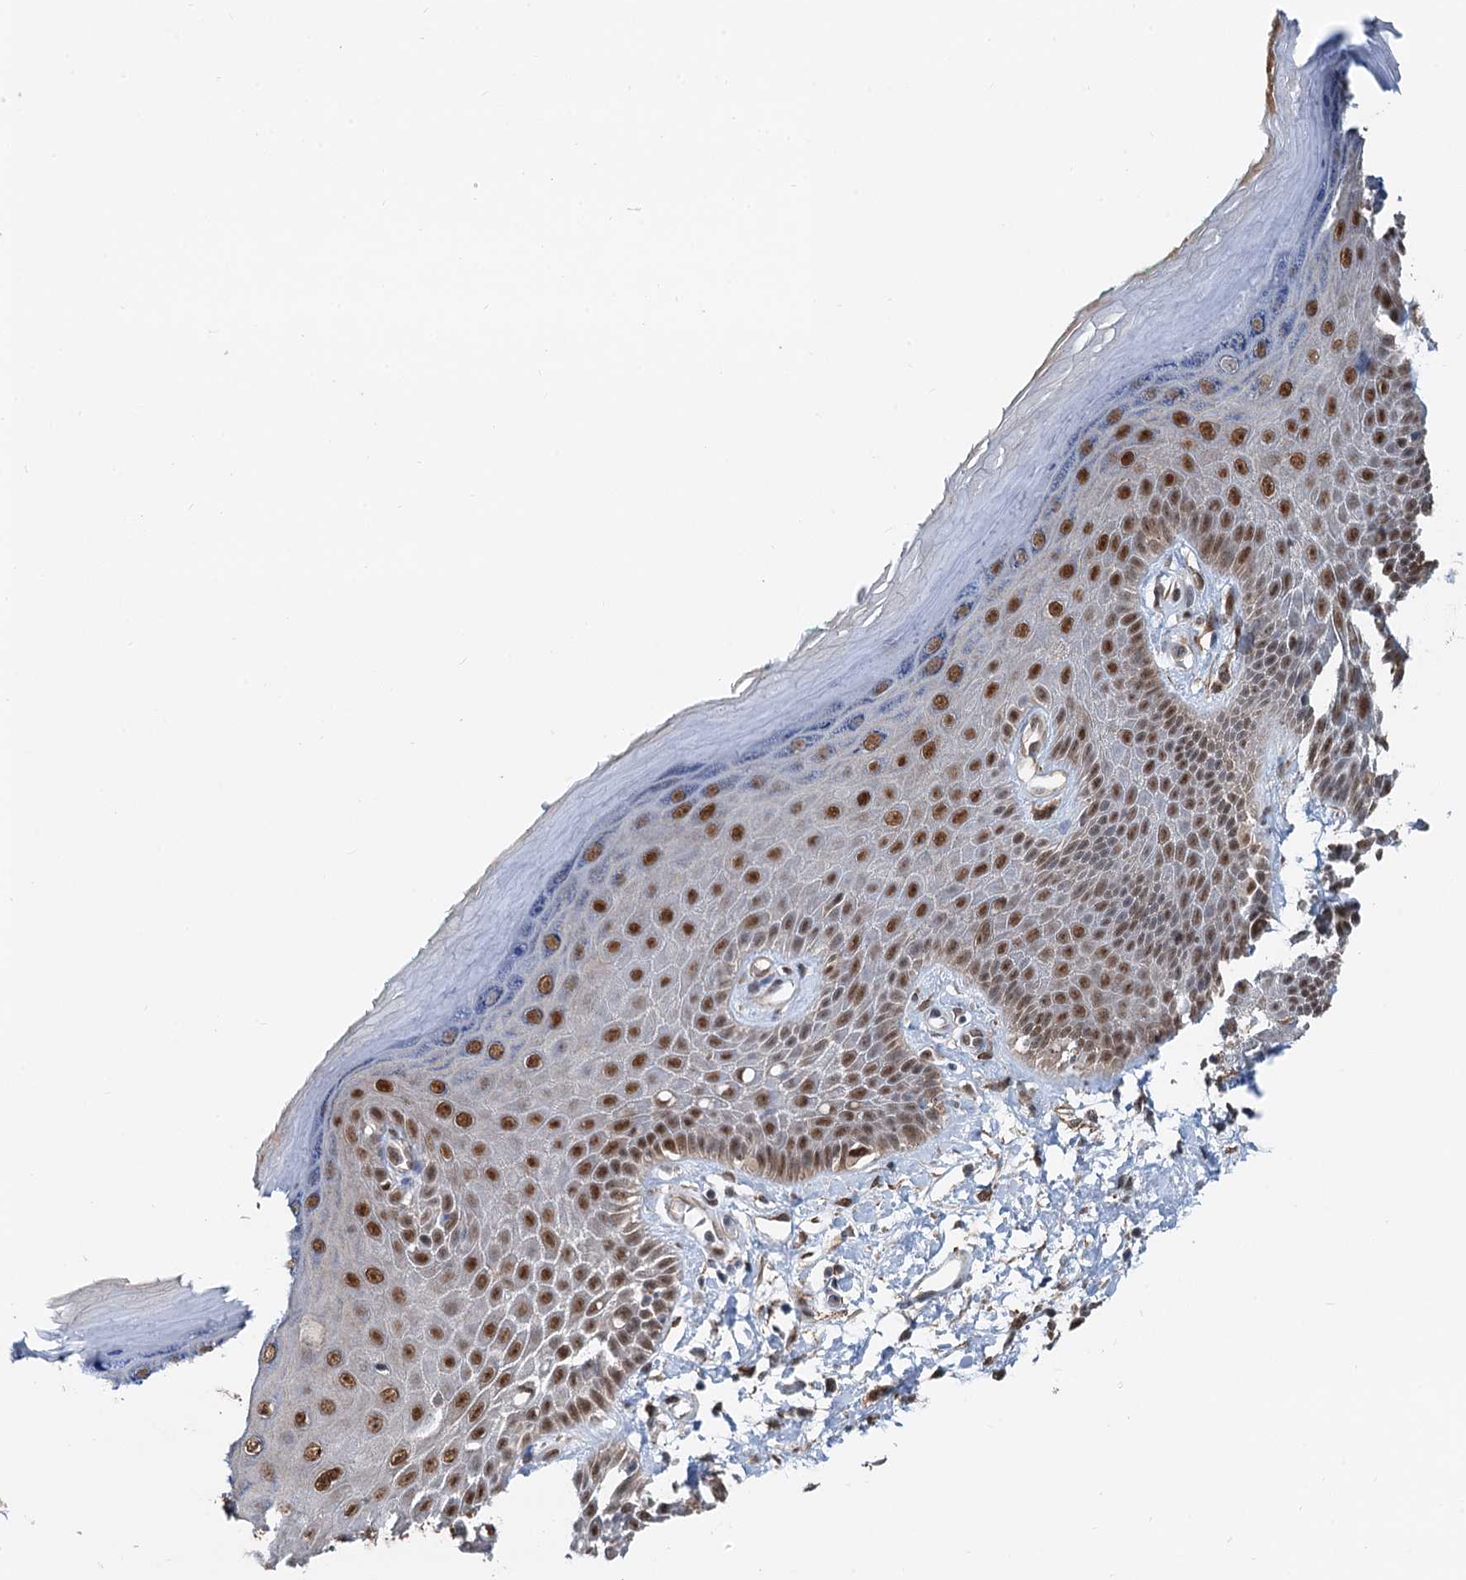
{"staining": {"intensity": "moderate", "quantity": ">75%", "location": "nuclear"}, "tissue": "skin", "cell_type": "Epidermal cells", "image_type": "normal", "snomed": [{"axis": "morphology", "description": "Normal tissue, NOS"}, {"axis": "topography", "description": "Anal"}], "caption": "DAB (3,3'-diaminobenzidine) immunohistochemical staining of normal skin displays moderate nuclear protein staining in about >75% of epidermal cells.", "gene": "CFDP1", "patient": {"sex": "male", "age": 78}}